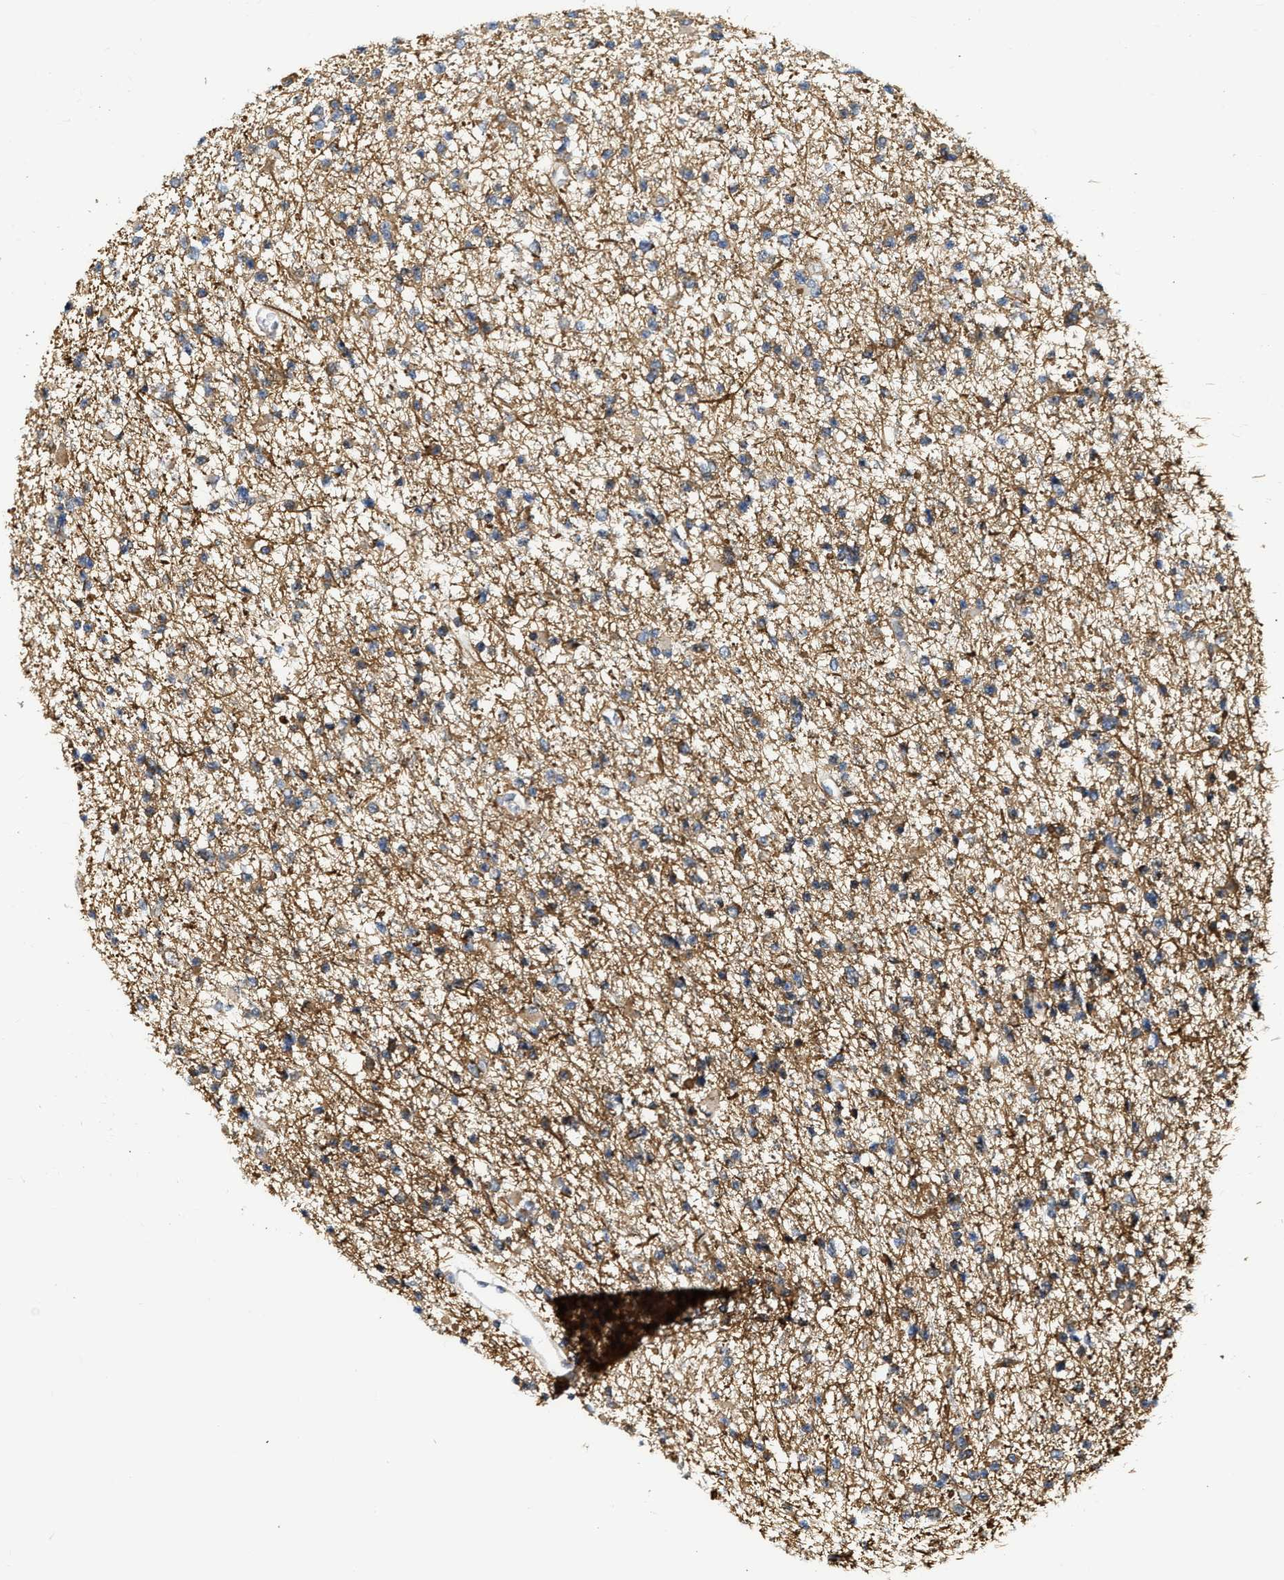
{"staining": {"intensity": "moderate", "quantity": ">75%", "location": "cytoplasmic/membranous"}, "tissue": "glioma", "cell_type": "Tumor cells", "image_type": "cancer", "snomed": [{"axis": "morphology", "description": "Glioma, malignant, Low grade"}, {"axis": "topography", "description": "Brain"}], "caption": "Approximately >75% of tumor cells in glioma demonstrate moderate cytoplasmic/membranous protein staining as visualized by brown immunohistochemical staining.", "gene": "DEPTOR", "patient": {"sex": "female", "age": 22}}